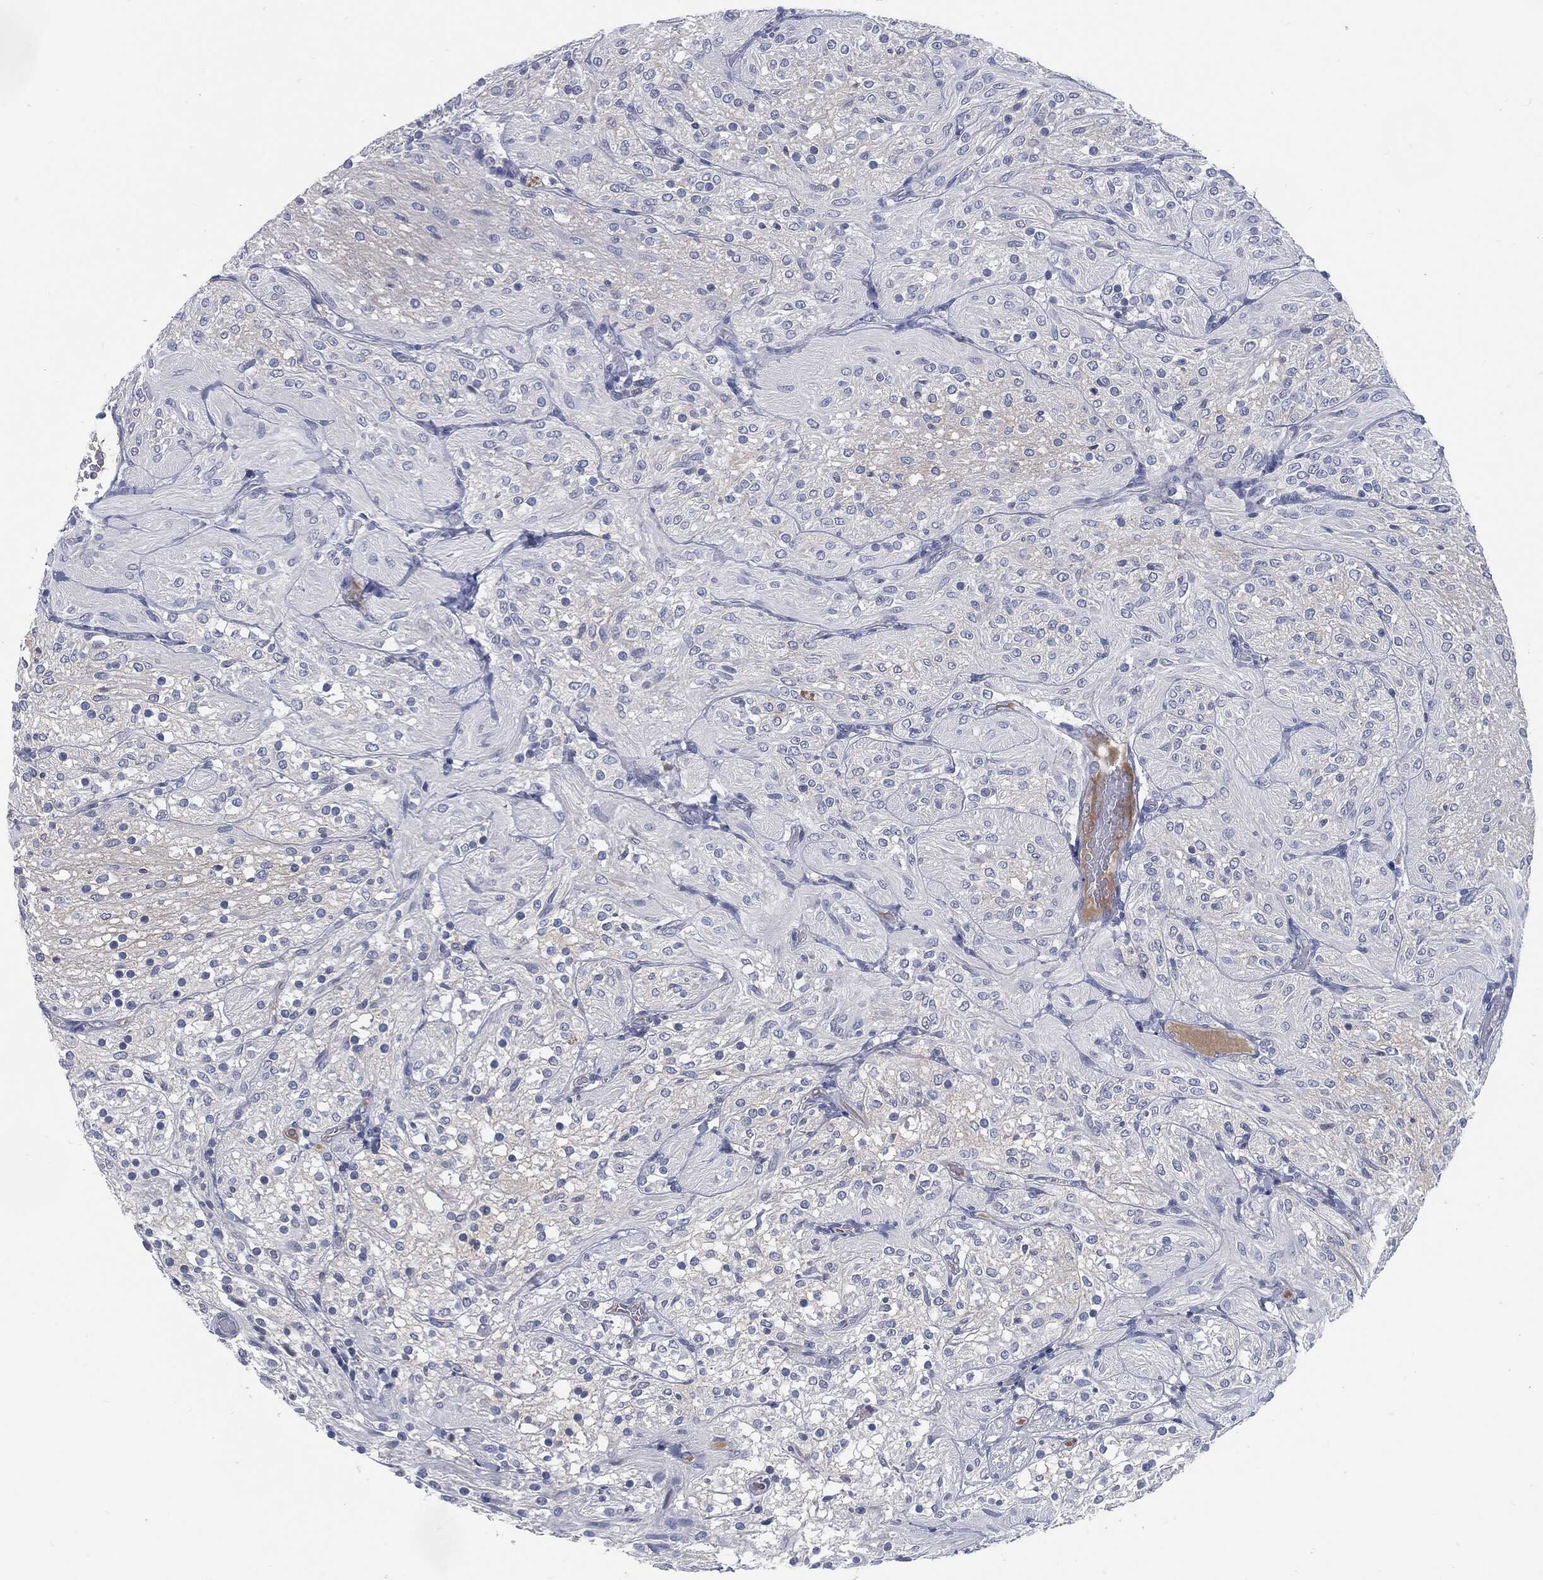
{"staining": {"intensity": "negative", "quantity": "none", "location": "none"}, "tissue": "glioma", "cell_type": "Tumor cells", "image_type": "cancer", "snomed": [{"axis": "morphology", "description": "Glioma, malignant, Low grade"}, {"axis": "topography", "description": "Brain"}], "caption": "This is an IHC image of human glioma. There is no positivity in tumor cells.", "gene": "MST1", "patient": {"sex": "male", "age": 3}}